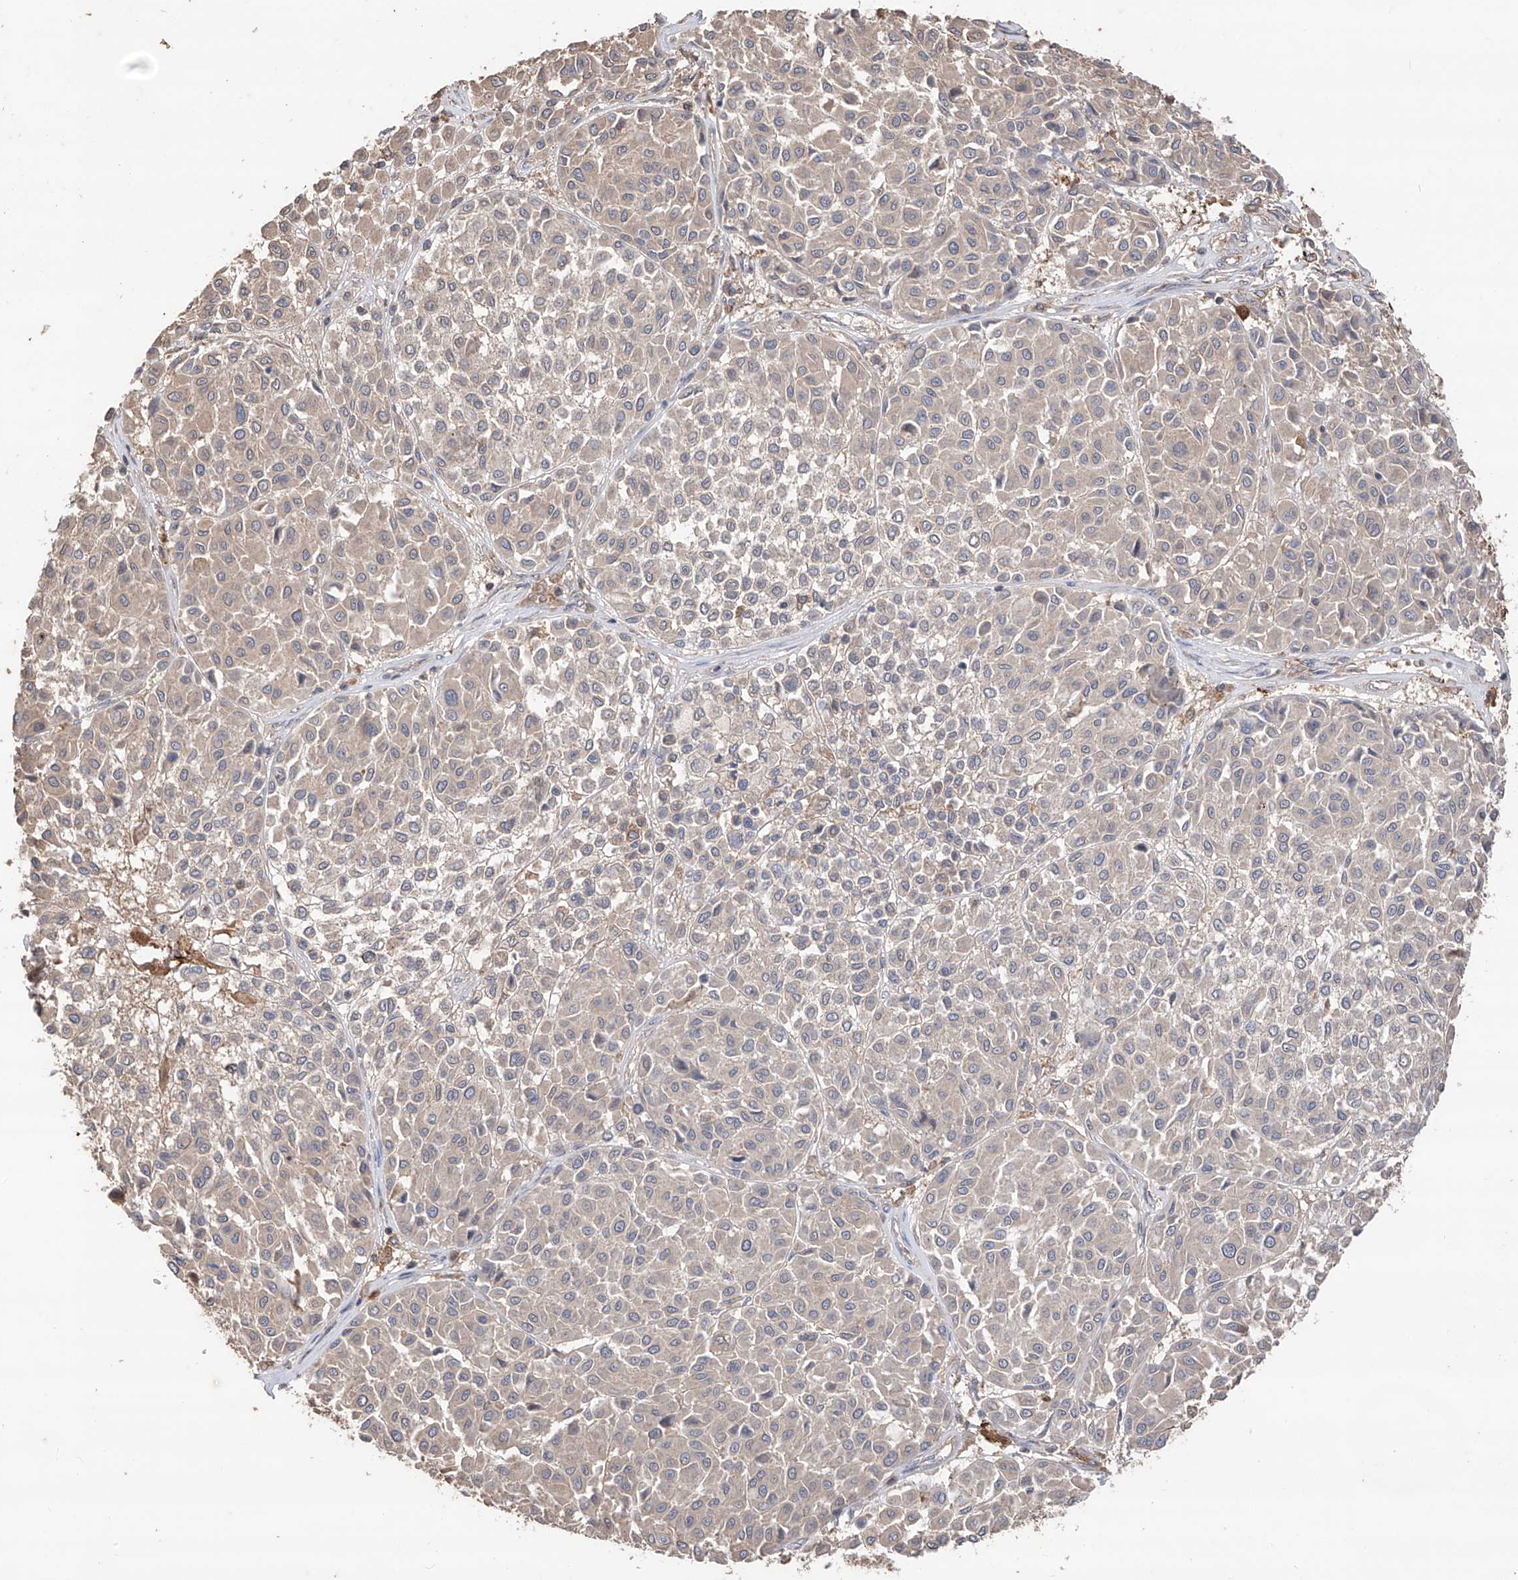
{"staining": {"intensity": "negative", "quantity": "none", "location": "none"}, "tissue": "melanoma", "cell_type": "Tumor cells", "image_type": "cancer", "snomed": [{"axis": "morphology", "description": "Malignant melanoma, Metastatic site"}, {"axis": "topography", "description": "Soft tissue"}], "caption": "The image reveals no significant positivity in tumor cells of melanoma.", "gene": "EDN1", "patient": {"sex": "male", "age": 41}}